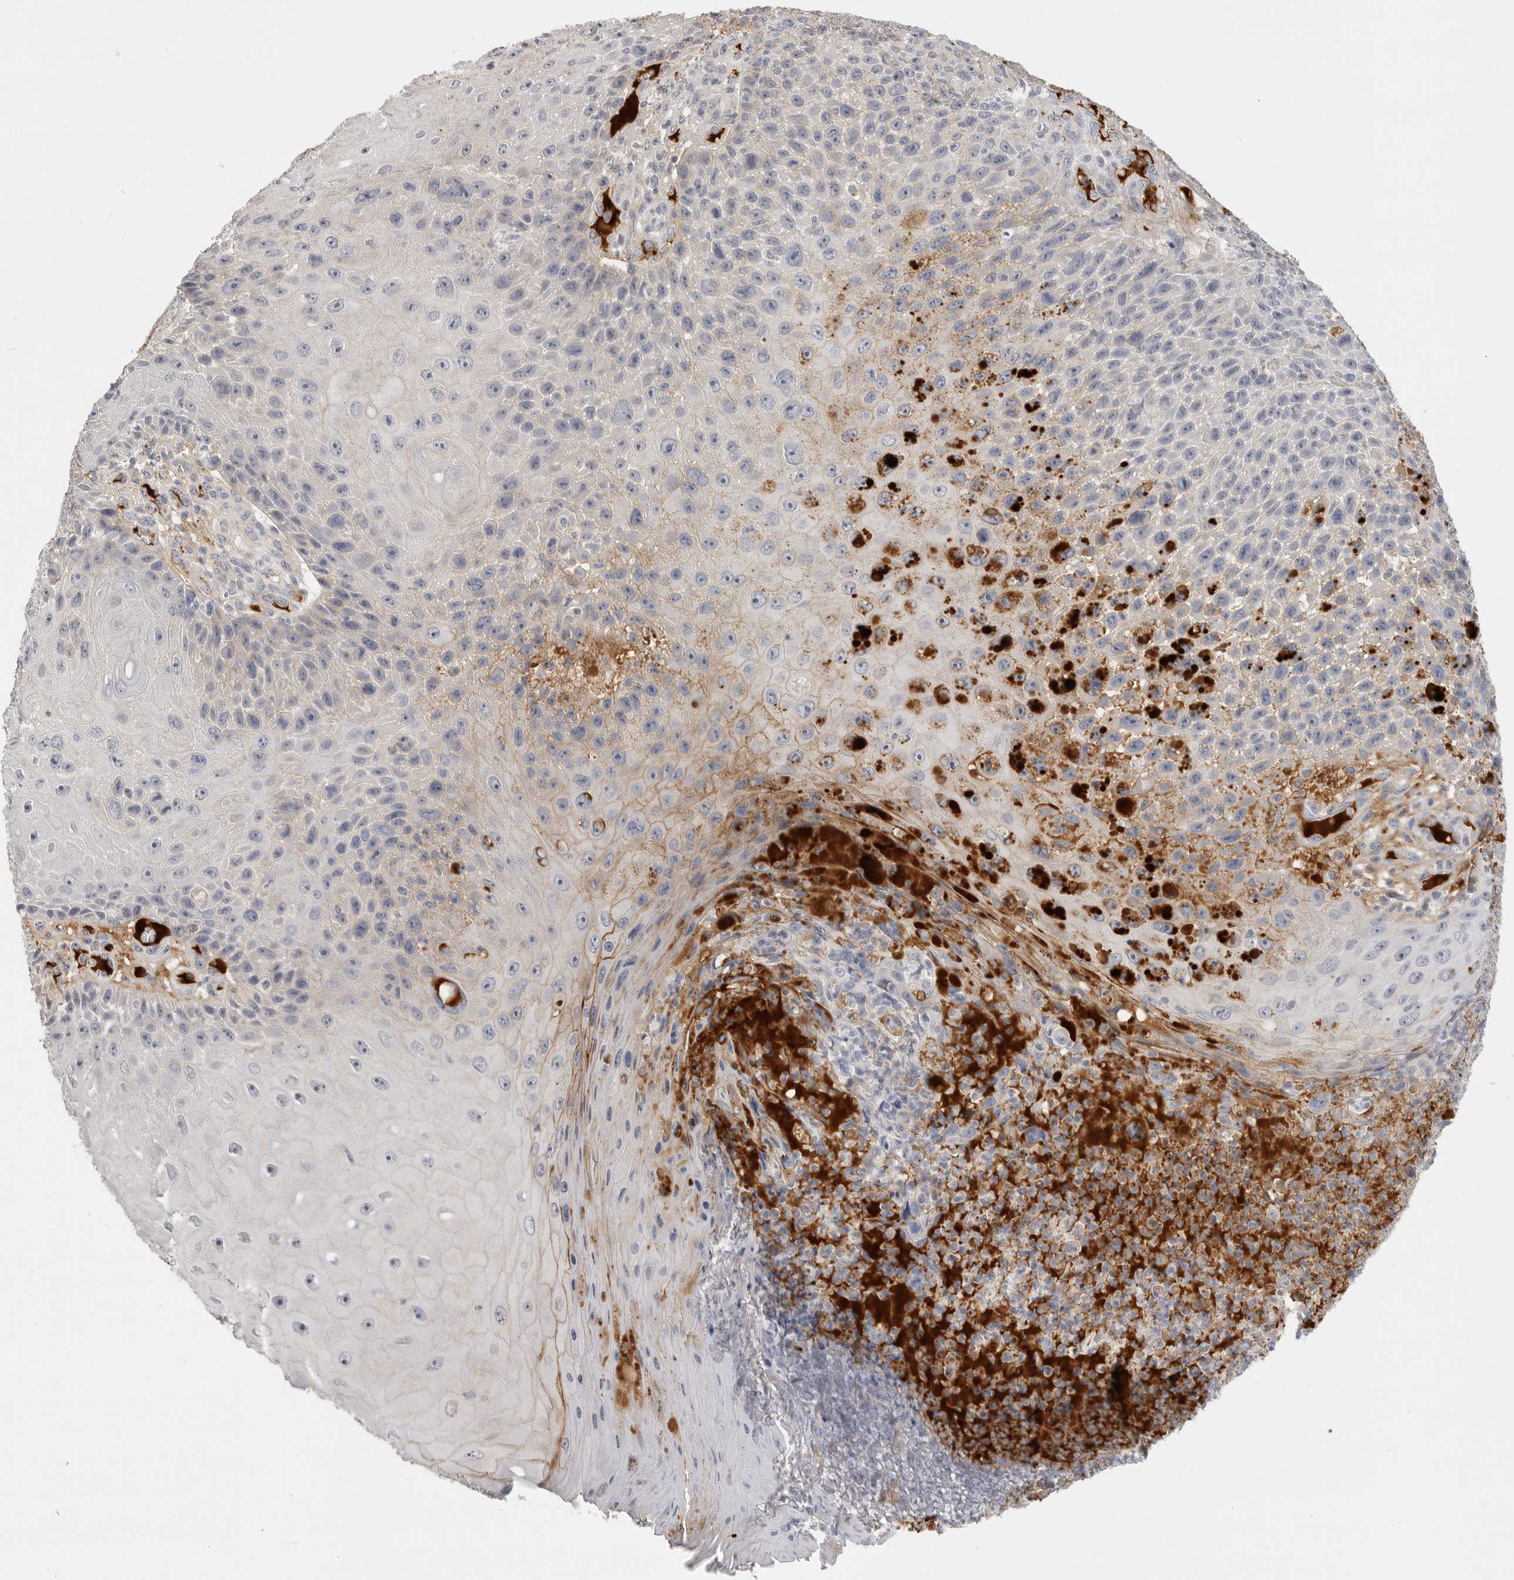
{"staining": {"intensity": "negative", "quantity": "none", "location": "none"}, "tissue": "skin cancer", "cell_type": "Tumor cells", "image_type": "cancer", "snomed": [{"axis": "morphology", "description": "Squamous cell carcinoma, NOS"}, {"axis": "topography", "description": "Skin"}], "caption": "An image of skin cancer stained for a protein exhibits no brown staining in tumor cells.", "gene": "FBN2", "patient": {"sex": "female", "age": 88}}